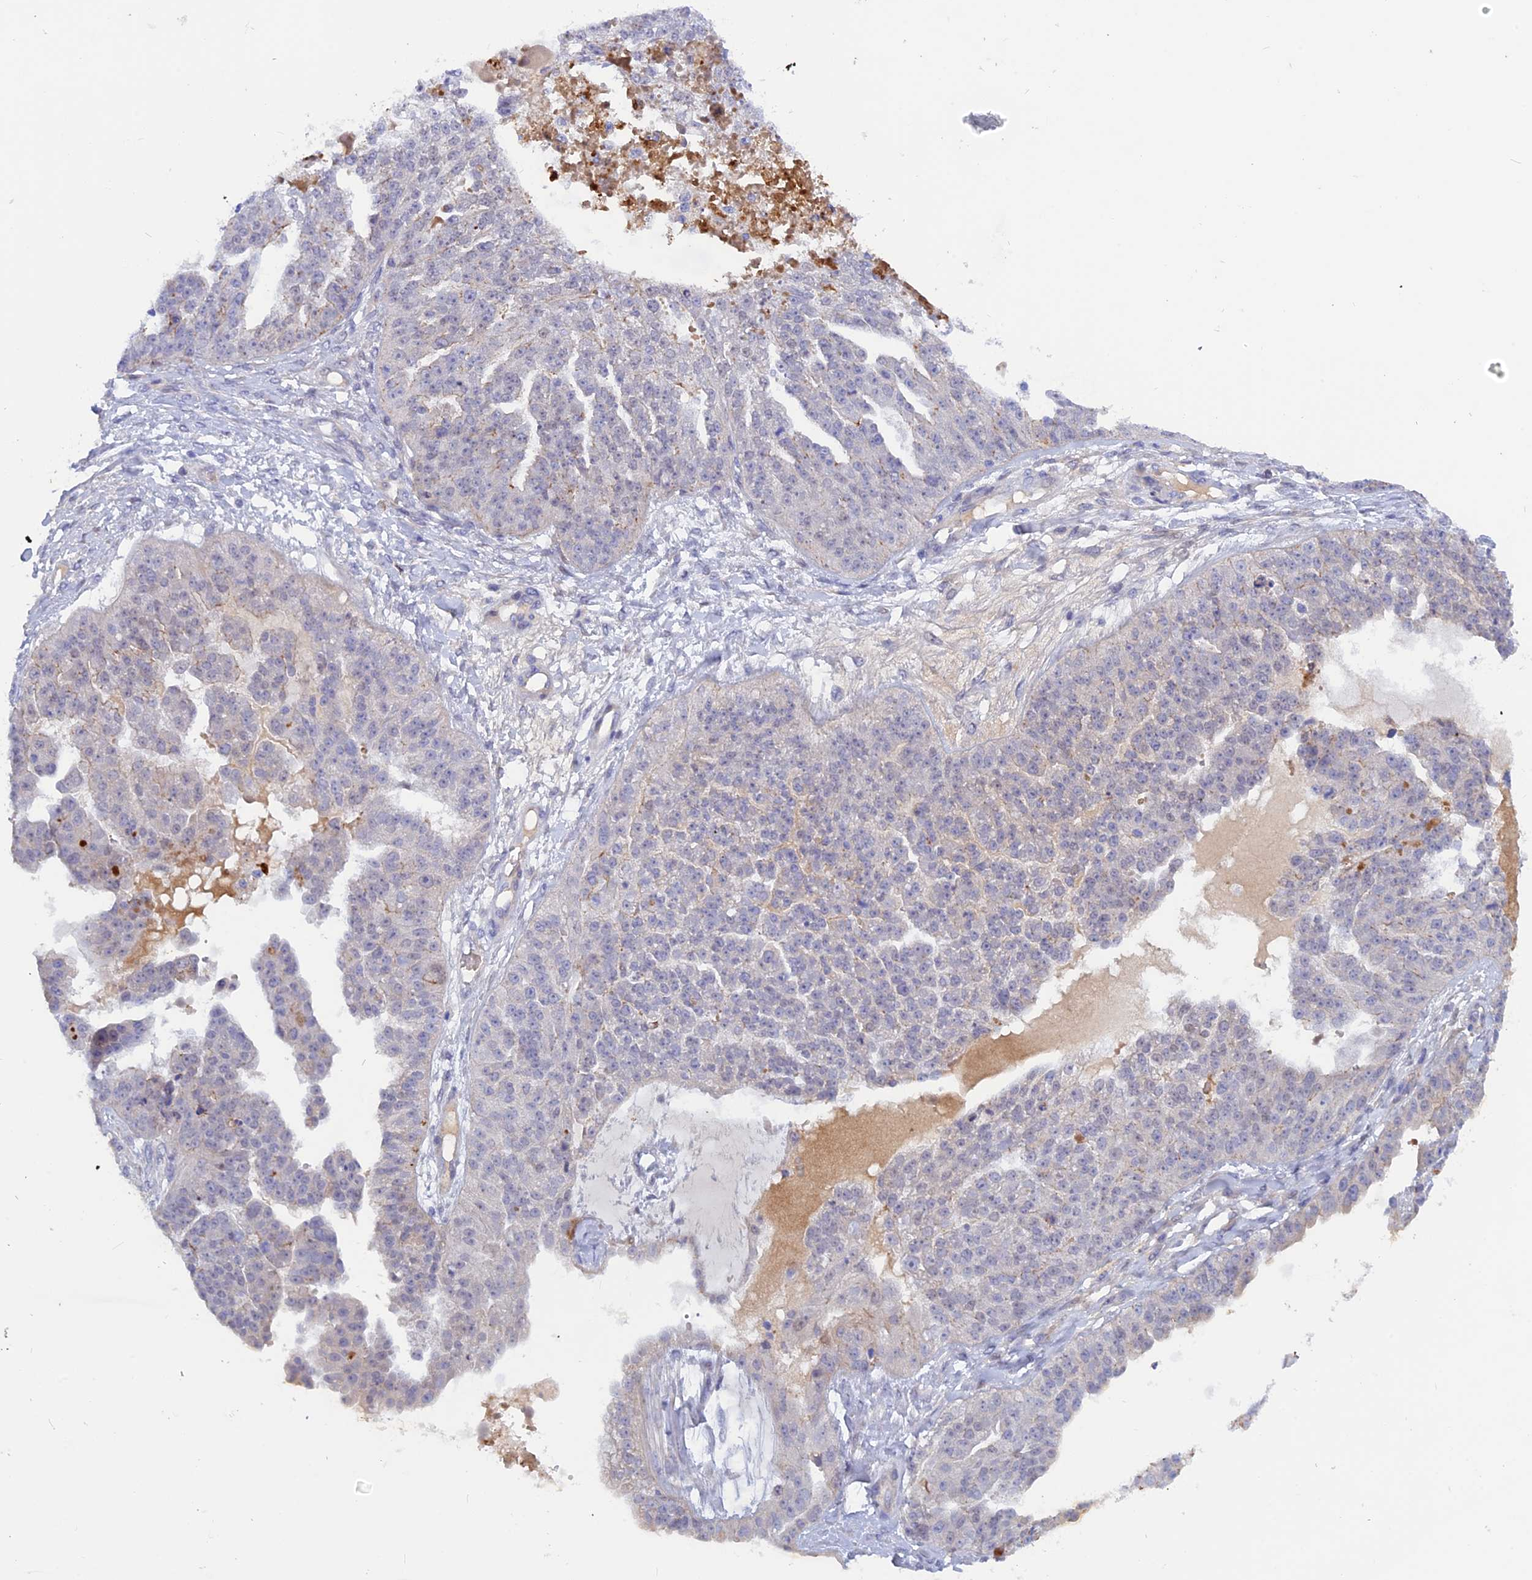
{"staining": {"intensity": "weak", "quantity": "<25%", "location": "cytoplasmic/membranous"}, "tissue": "ovarian cancer", "cell_type": "Tumor cells", "image_type": "cancer", "snomed": [{"axis": "morphology", "description": "Cystadenocarcinoma, serous, NOS"}, {"axis": "topography", "description": "Ovary"}], "caption": "An IHC histopathology image of ovarian serous cystadenocarcinoma is shown. There is no staining in tumor cells of ovarian serous cystadenocarcinoma.", "gene": "GK5", "patient": {"sex": "female", "age": 58}}